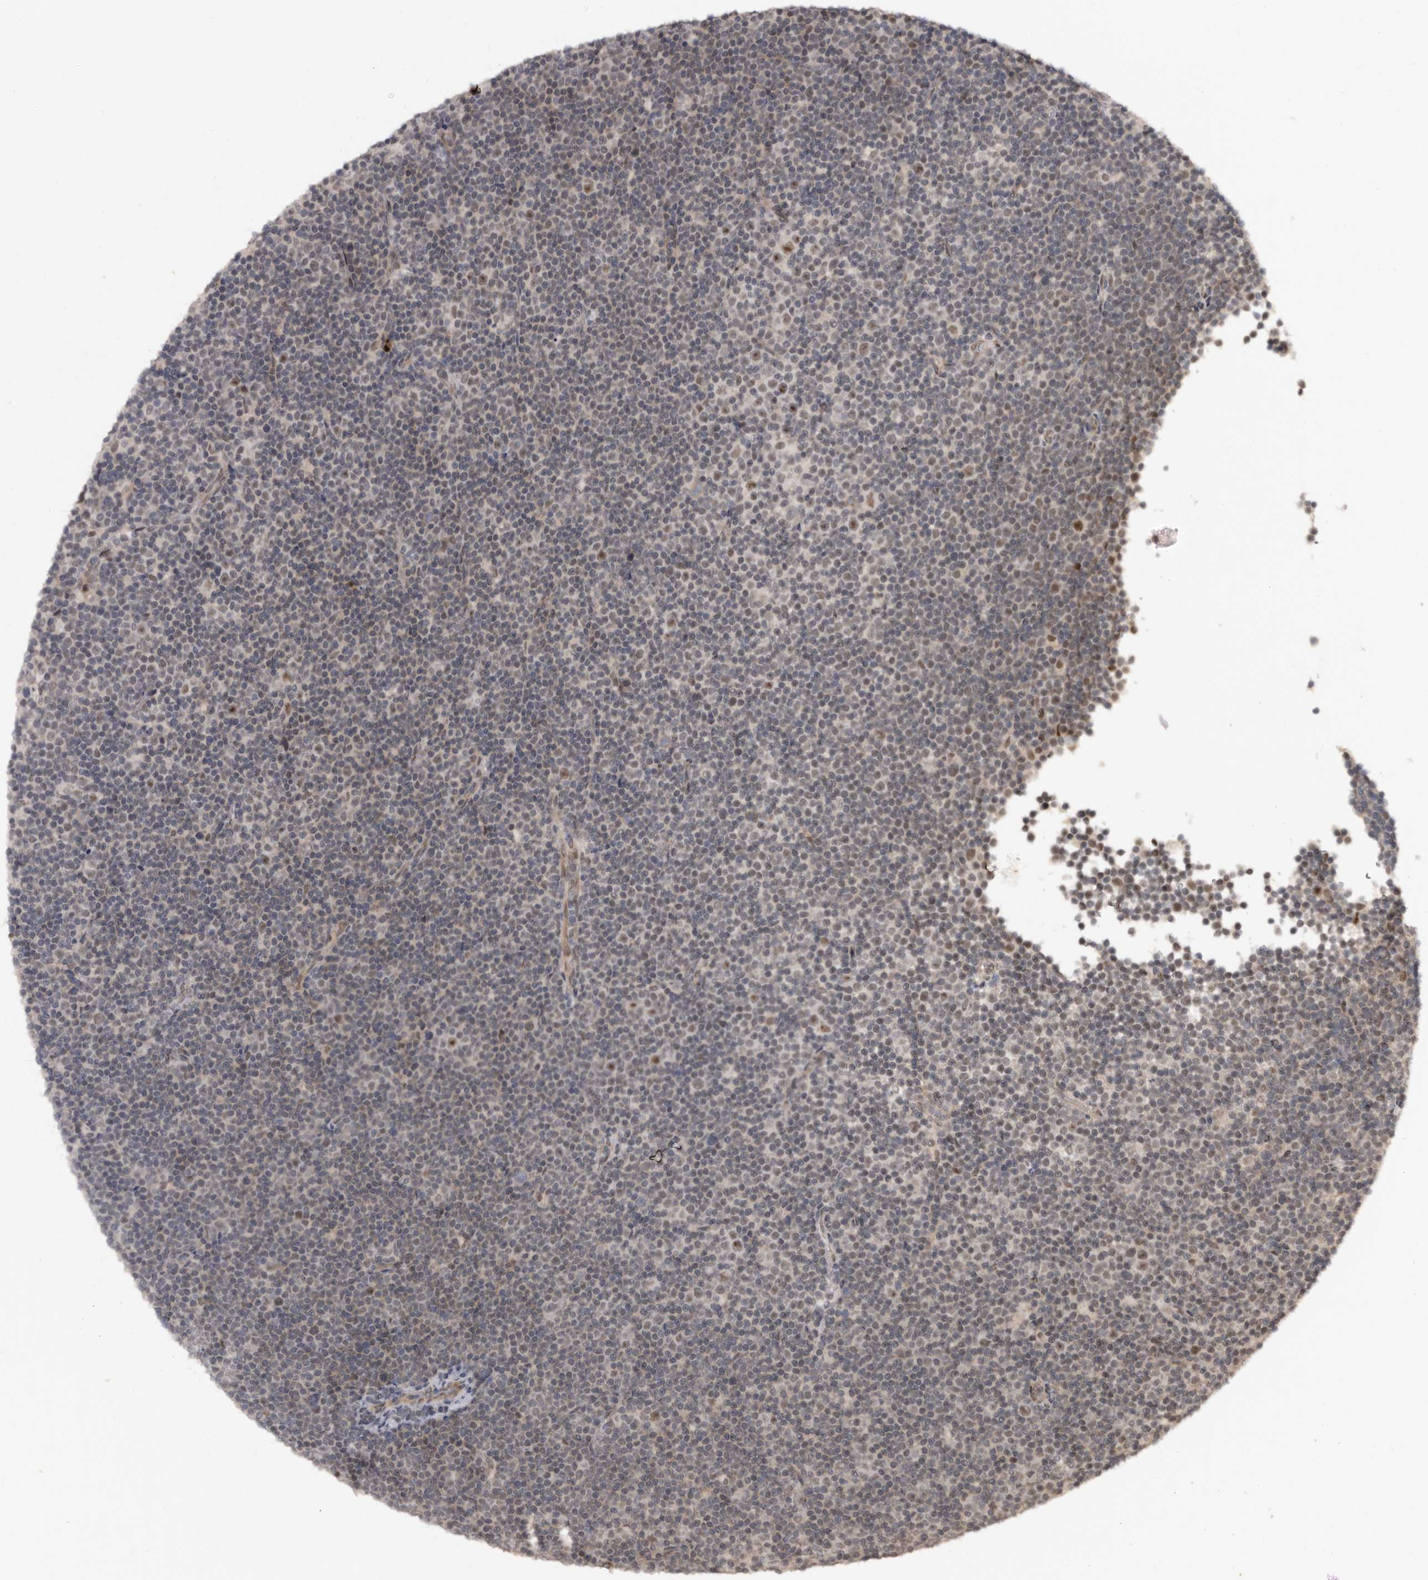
{"staining": {"intensity": "moderate", "quantity": "<25%", "location": "nuclear"}, "tissue": "lymphoma", "cell_type": "Tumor cells", "image_type": "cancer", "snomed": [{"axis": "morphology", "description": "Malignant lymphoma, non-Hodgkin's type, Low grade"}, {"axis": "topography", "description": "Lymph node"}], "caption": "Human low-grade malignant lymphoma, non-Hodgkin's type stained with a brown dye exhibits moderate nuclear positive staining in about <25% of tumor cells.", "gene": "TBC1D22B", "patient": {"sex": "female", "age": 67}}